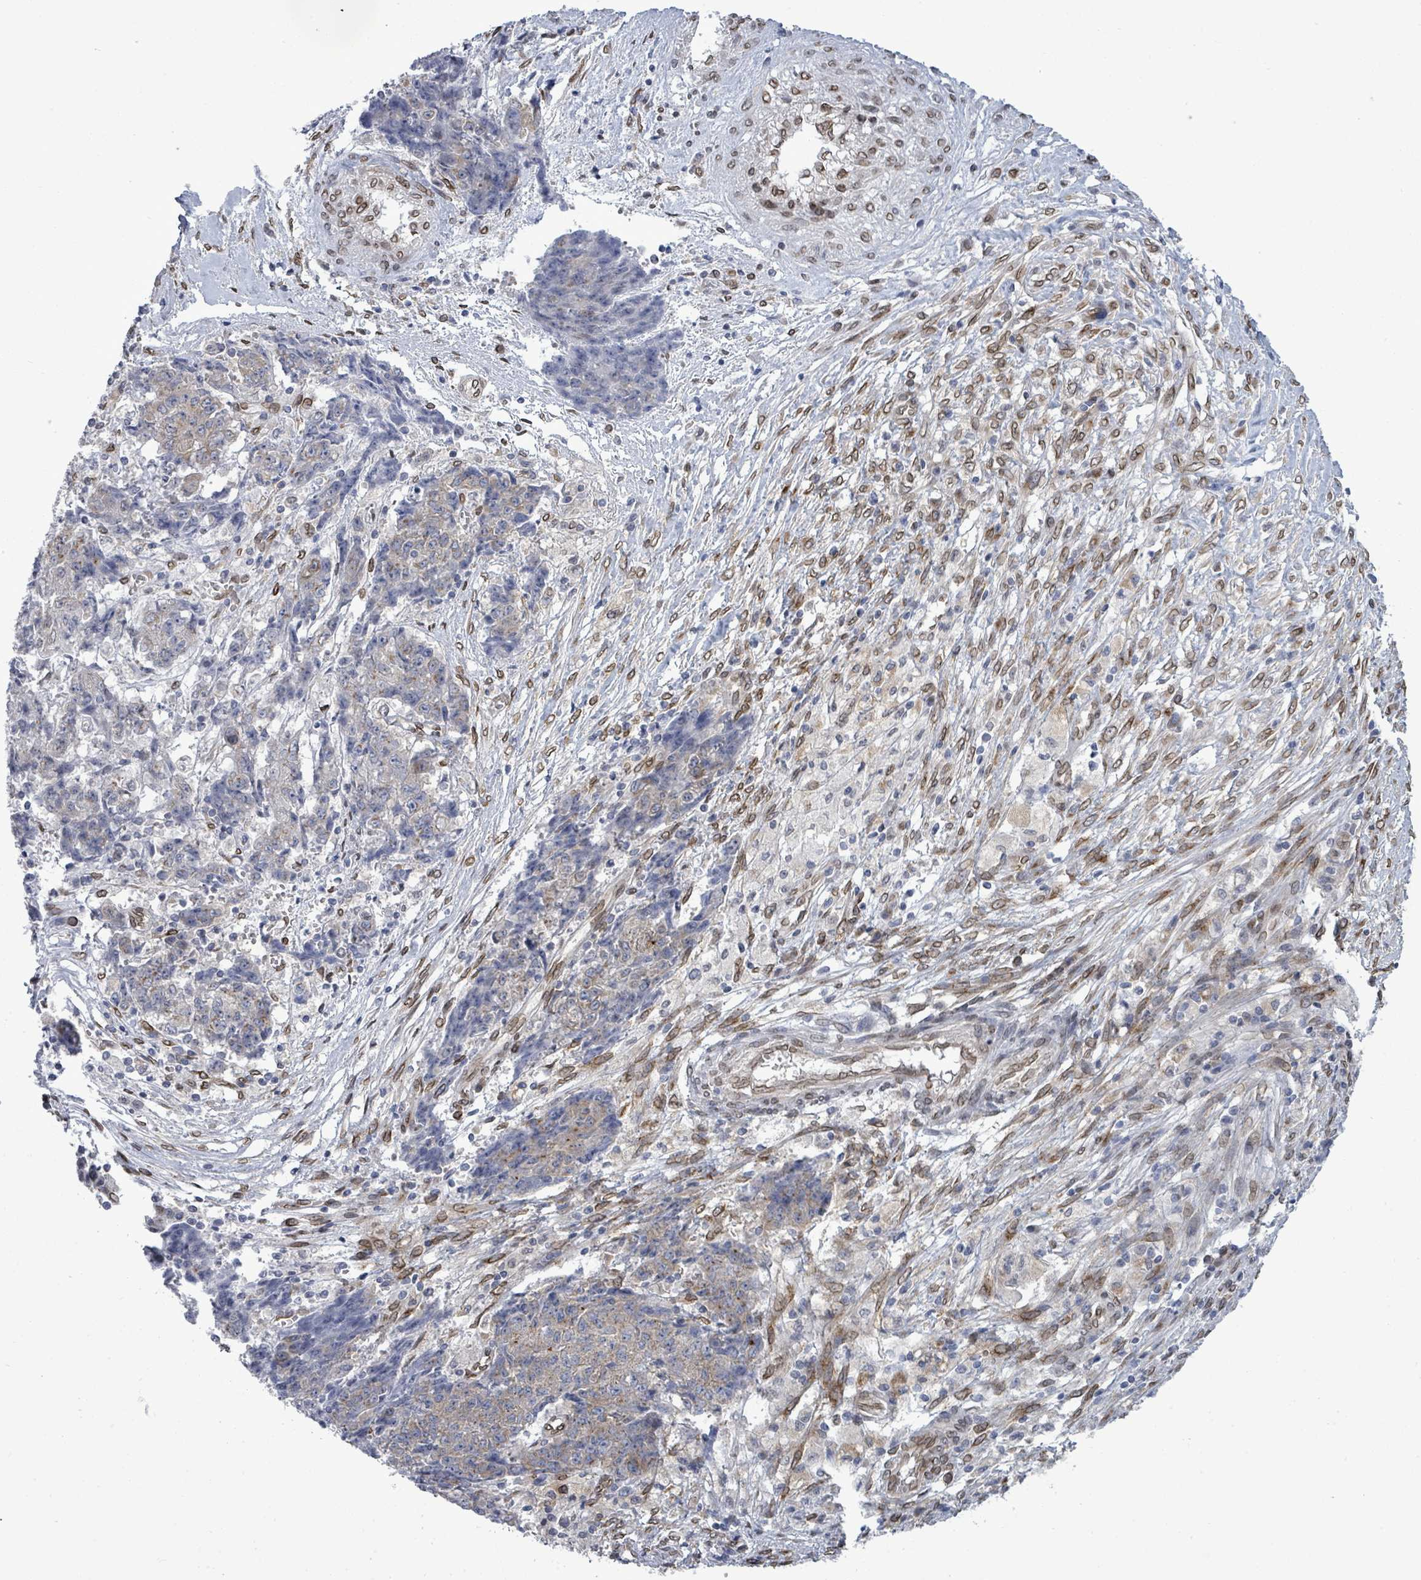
{"staining": {"intensity": "negative", "quantity": "none", "location": "none"}, "tissue": "ovarian cancer", "cell_type": "Tumor cells", "image_type": "cancer", "snomed": [{"axis": "morphology", "description": "Carcinoma, endometroid"}, {"axis": "topography", "description": "Ovary"}], "caption": "A micrograph of endometroid carcinoma (ovarian) stained for a protein demonstrates no brown staining in tumor cells.", "gene": "ARFGAP1", "patient": {"sex": "female", "age": 42}}